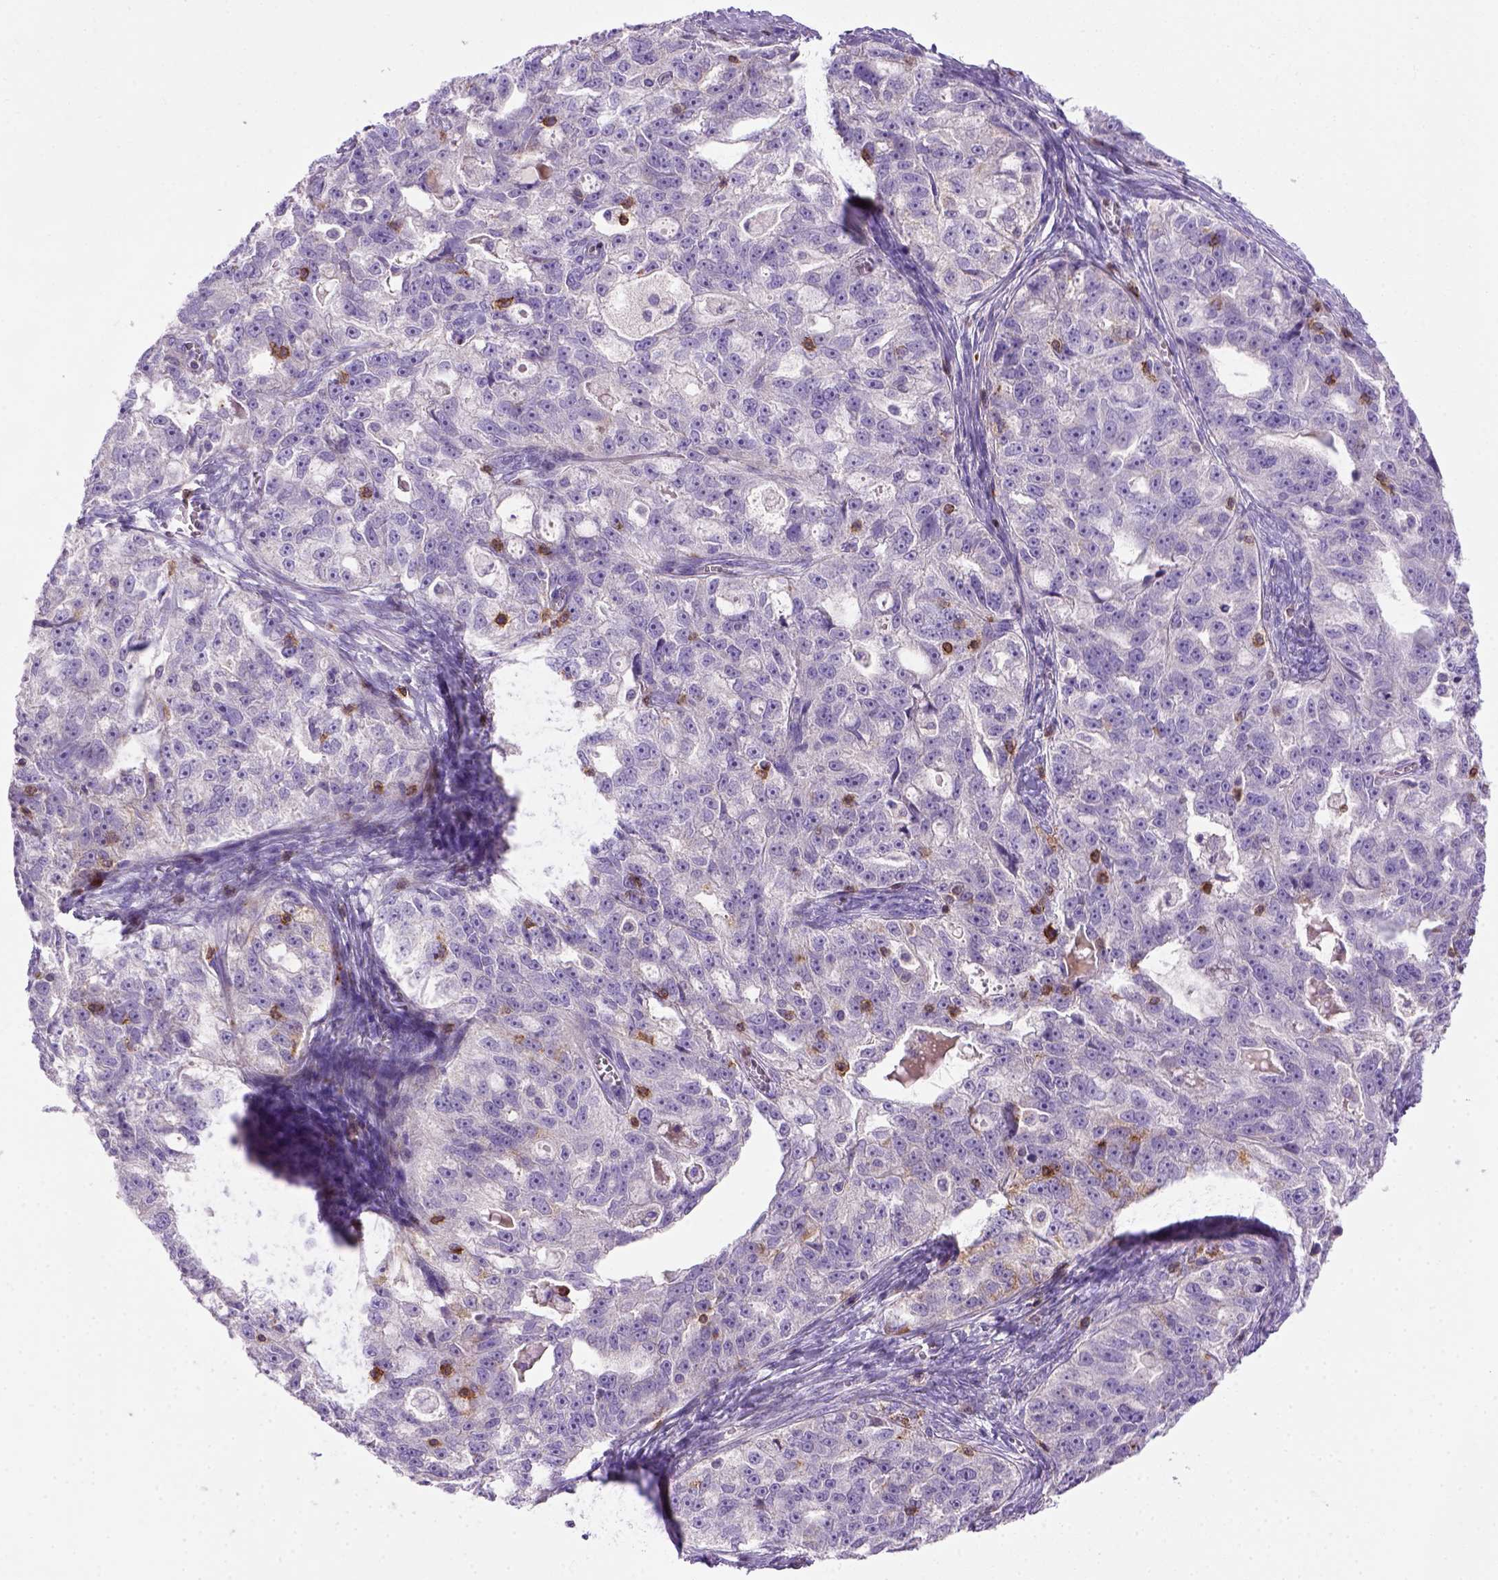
{"staining": {"intensity": "negative", "quantity": "none", "location": "none"}, "tissue": "ovarian cancer", "cell_type": "Tumor cells", "image_type": "cancer", "snomed": [{"axis": "morphology", "description": "Cystadenocarcinoma, serous, NOS"}, {"axis": "topography", "description": "Ovary"}], "caption": "Histopathology image shows no protein expression in tumor cells of ovarian serous cystadenocarcinoma tissue. (DAB immunohistochemistry (IHC) visualized using brightfield microscopy, high magnification).", "gene": "CD3E", "patient": {"sex": "female", "age": 51}}